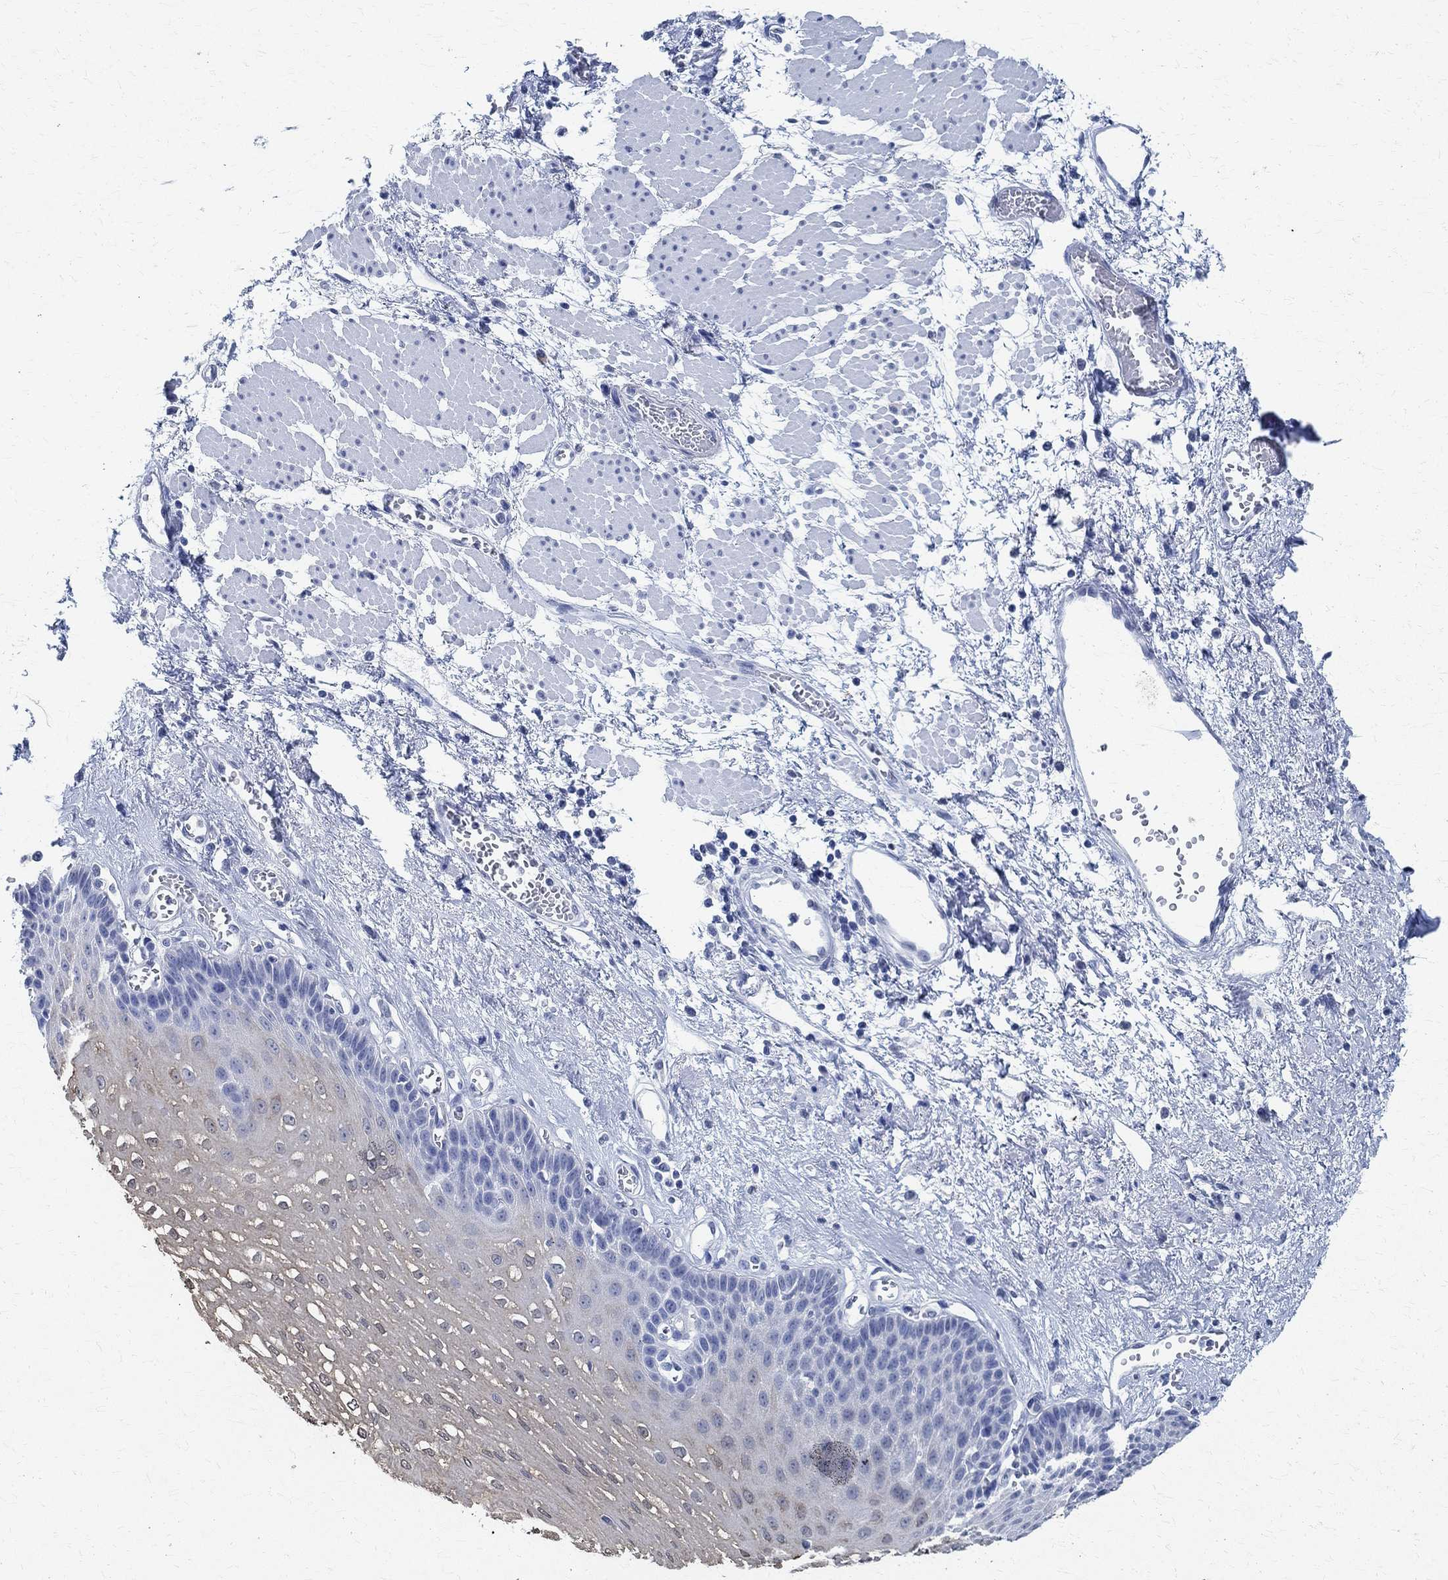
{"staining": {"intensity": "negative", "quantity": "none", "location": "none"}, "tissue": "esophagus", "cell_type": "Squamous epithelial cells", "image_type": "normal", "snomed": [{"axis": "morphology", "description": "Normal tissue, NOS"}, {"axis": "topography", "description": "Esophagus"}], "caption": "This is an IHC photomicrograph of benign esophagus. There is no expression in squamous epithelial cells.", "gene": "TMEM221", "patient": {"sex": "female", "age": 62}}